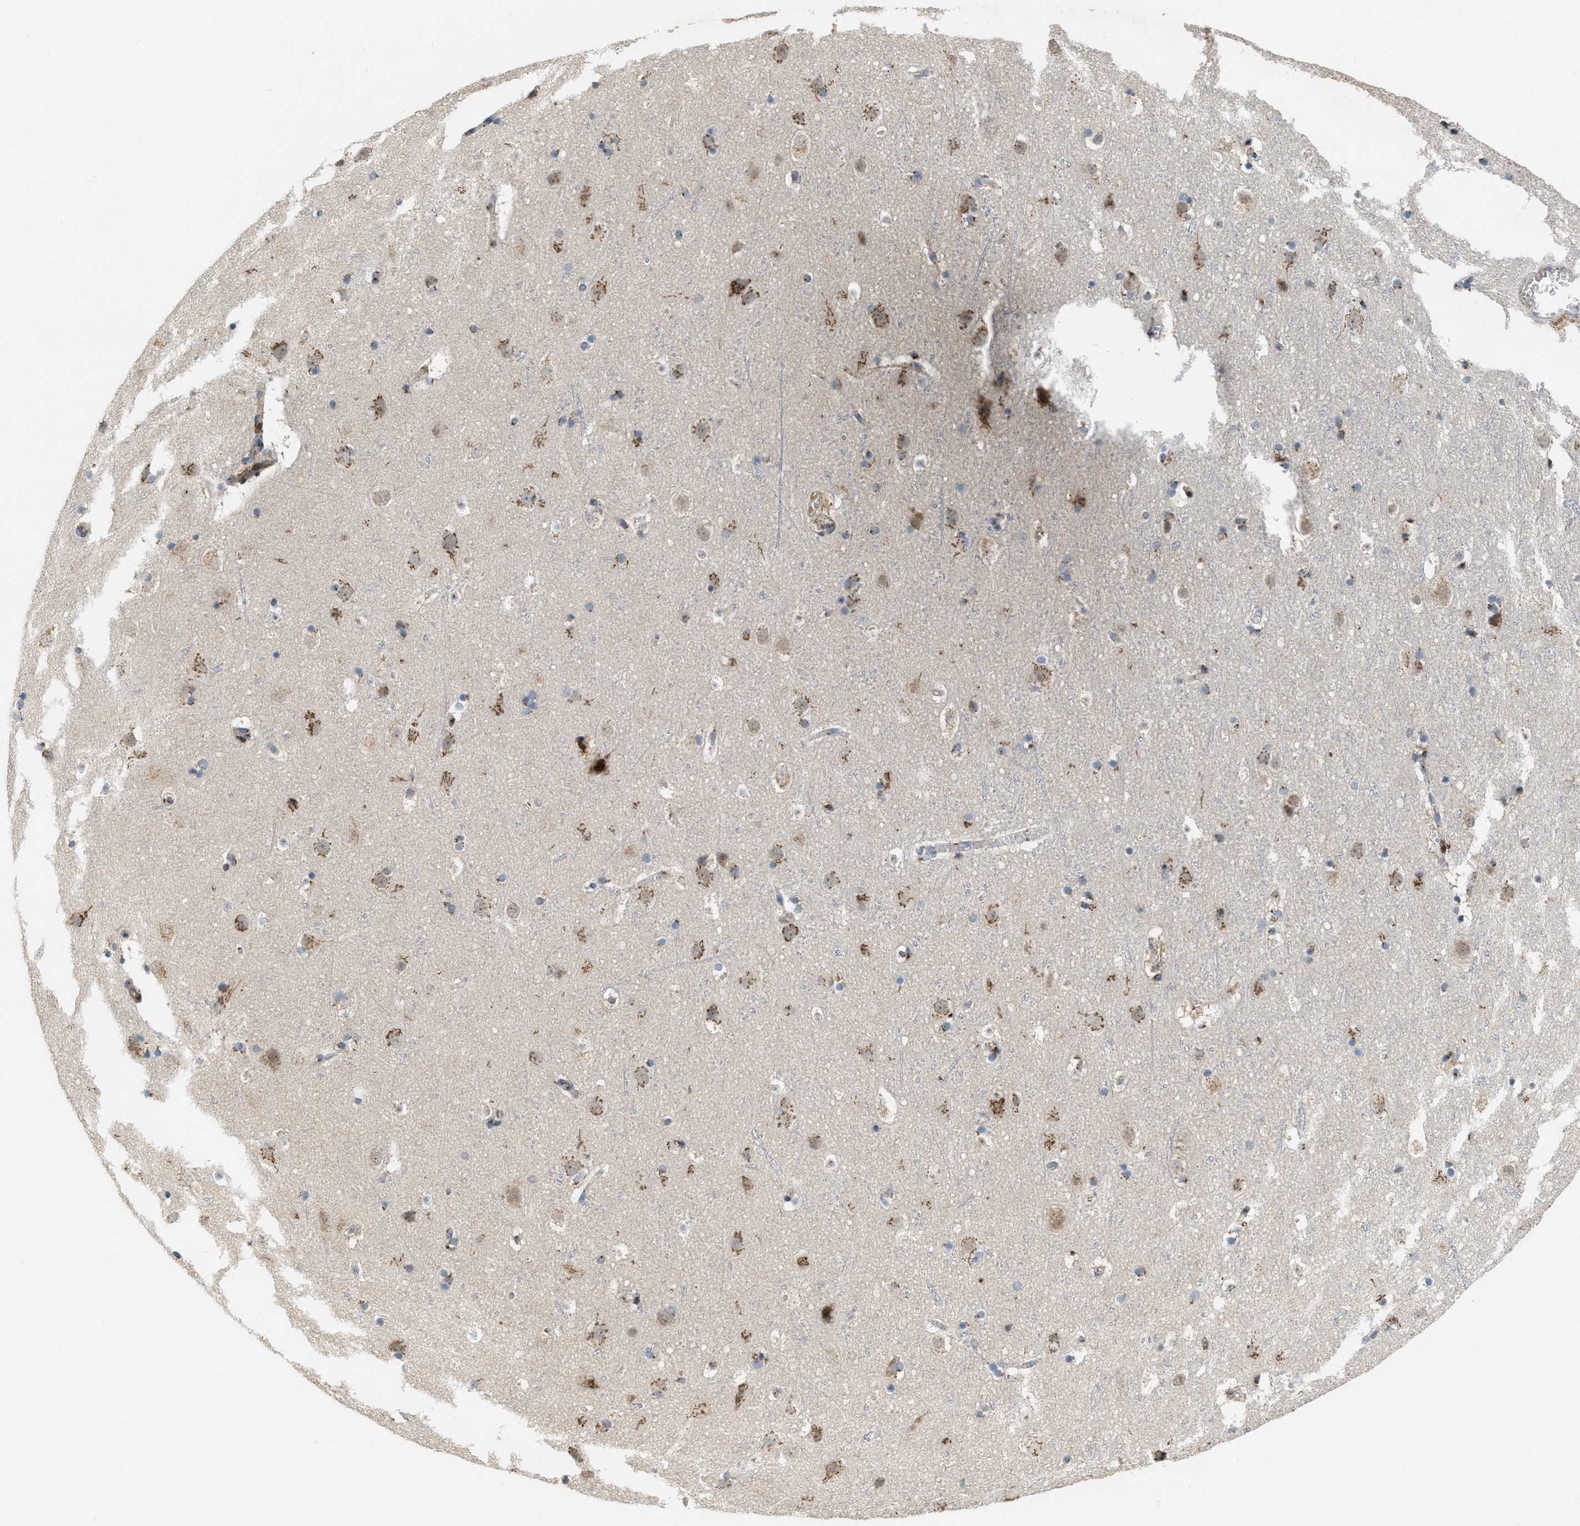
{"staining": {"intensity": "moderate", "quantity": ">75%", "location": "cytoplasmic/membranous"}, "tissue": "cerebral cortex", "cell_type": "Endothelial cells", "image_type": "normal", "snomed": [{"axis": "morphology", "description": "Normal tissue, NOS"}, {"axis": "topography", "description": "Cerebral cortex"}], "caption": "Protein staining exhibits moderate cytoplasmic/membranous staining in approximately >75% of endothelial cells in unremarkable cerebral cortex.", "gene": "ZFPL1", "patient": {"sex": "male", "age": 45}}